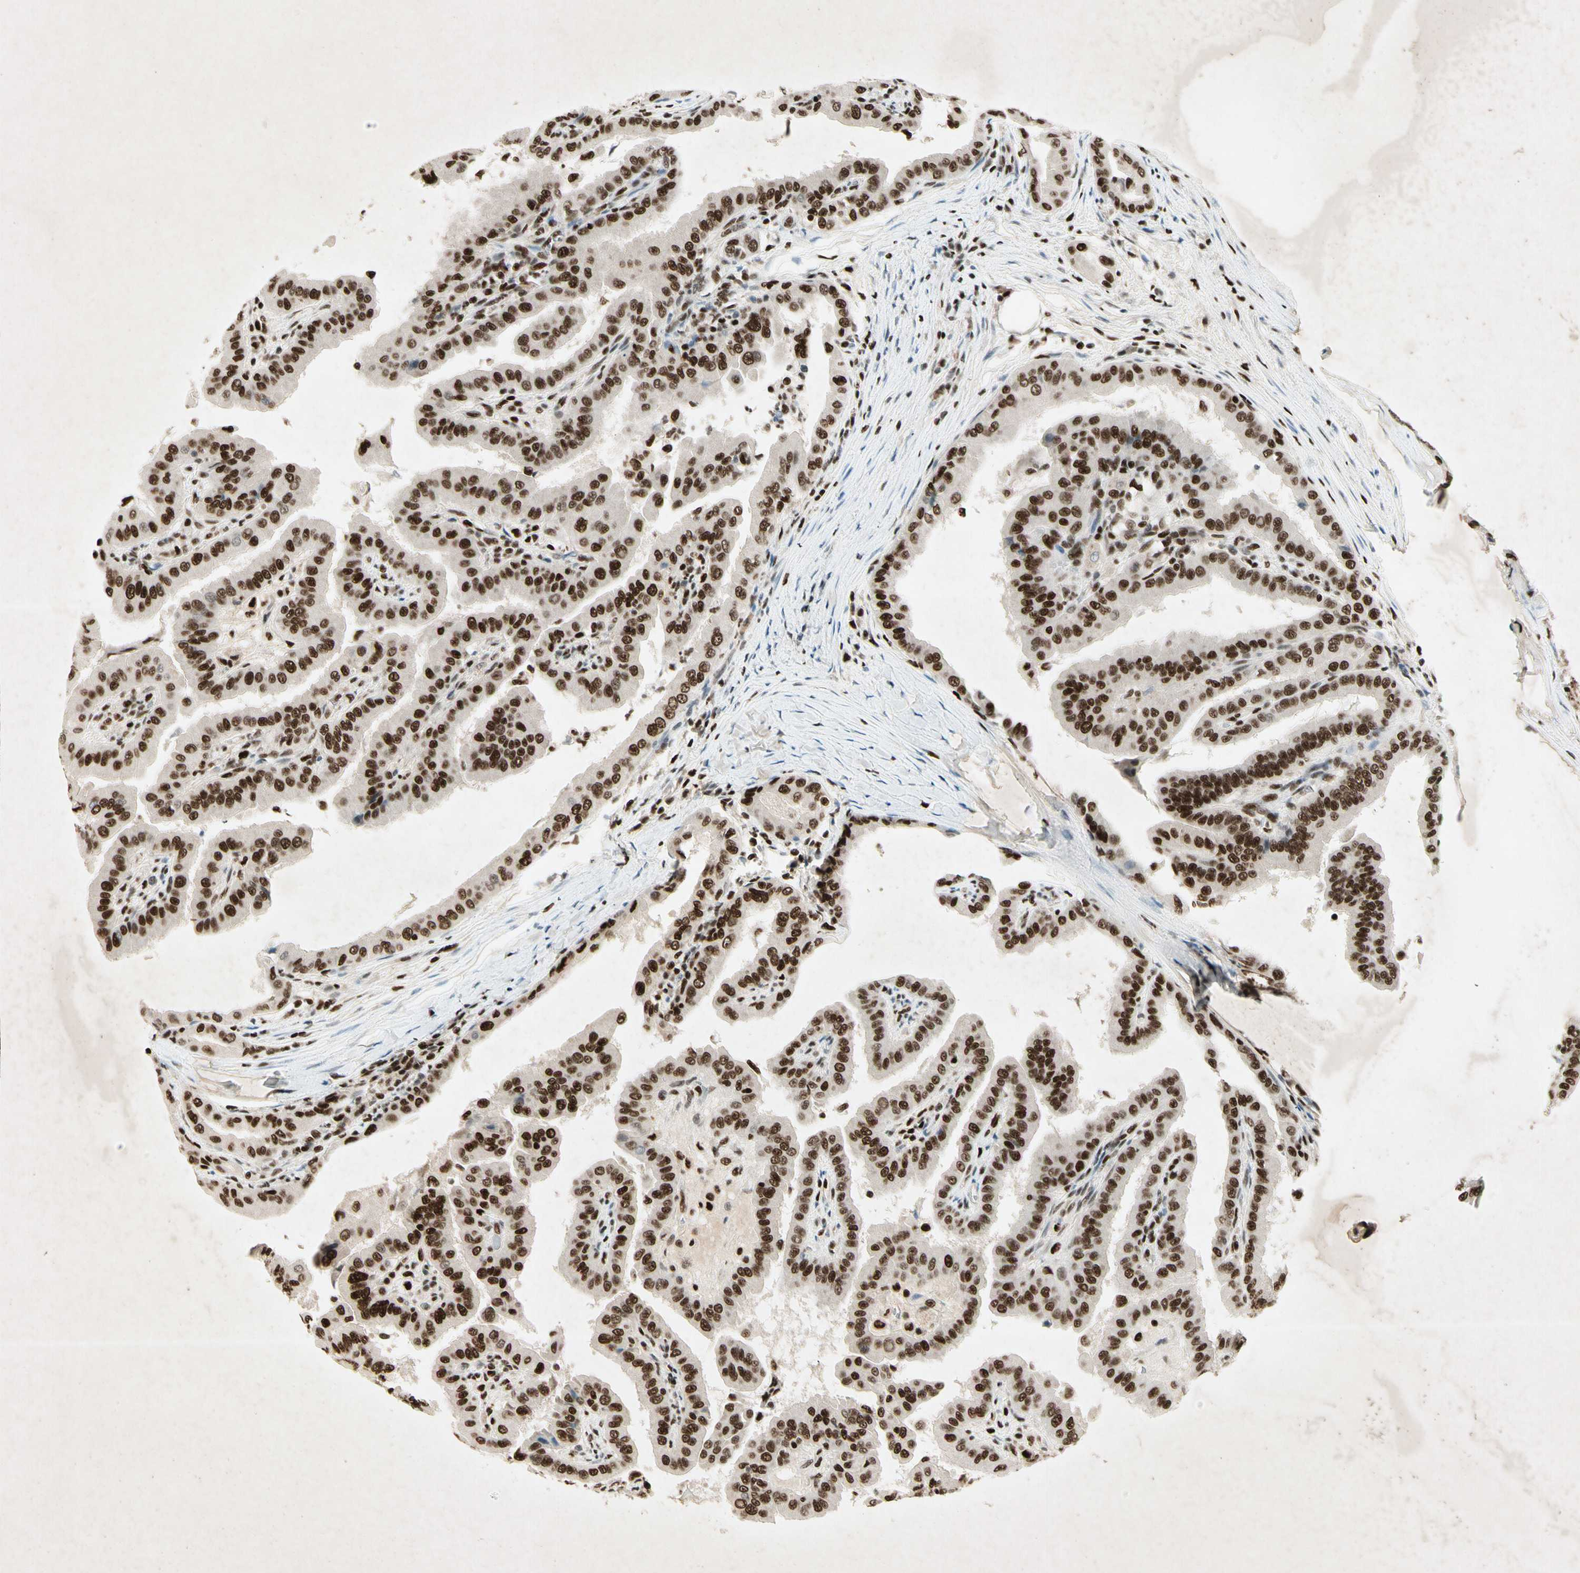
{"staining": {"intensity": "strong", "quantity": ">75%", "location": "nuclear"}, "tissue": "thyroid cancer", "cell_type": "Tumor cells", "image_type": "cancer", "snomed": [{"axis": "morphology", "description": "Papillary adenocarcinoma, NOS"}, {"axis": "topography", "description": "Thyroid gland"}], "caption": "A photomicrograph showing strong nuclear staining in approximately >75% of tumor cells in thyroid cancer, as visualized by brown immunohistochemical staining.", "gene": "RNF43", "patient": {"sex": "male", "age": 33}}